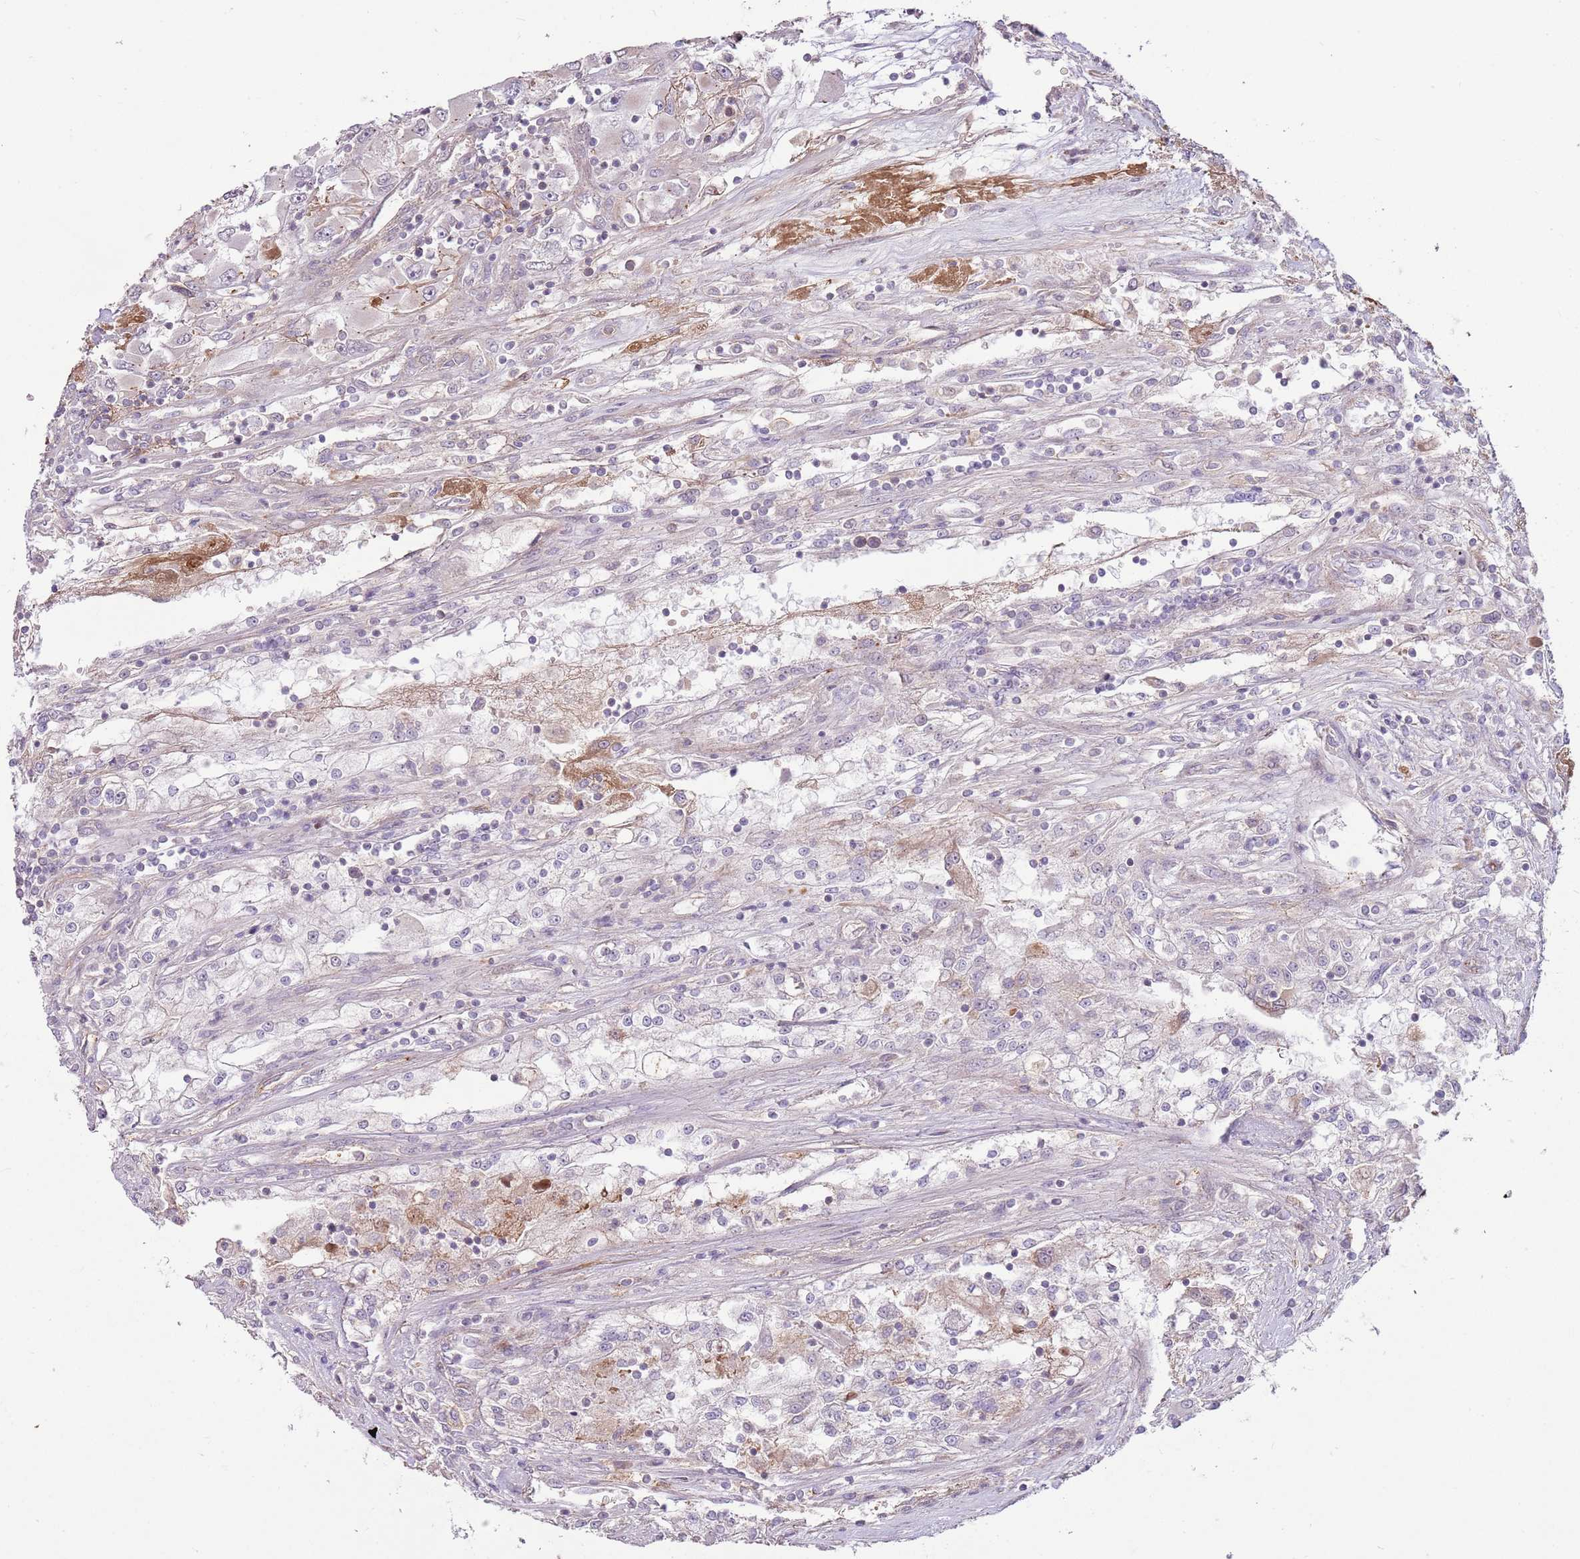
{"staining": {"intensity": "negative", "quantity": "none", "location": "none"}, "tissue": "renal cancer", "cell_type": "Tumor cells", "image_type": "cancer", "snomed": [{"axis": "morphology", "description": "Adenocarcinoma, NOS"}, {"axis": "topography", "description": "Kidney"}], "caption": "Tumor cells show no significant expression in renal adenocarcinoma.", "gene": "SPATA31D1", "patient": {"sex": "female", "age": 52}}